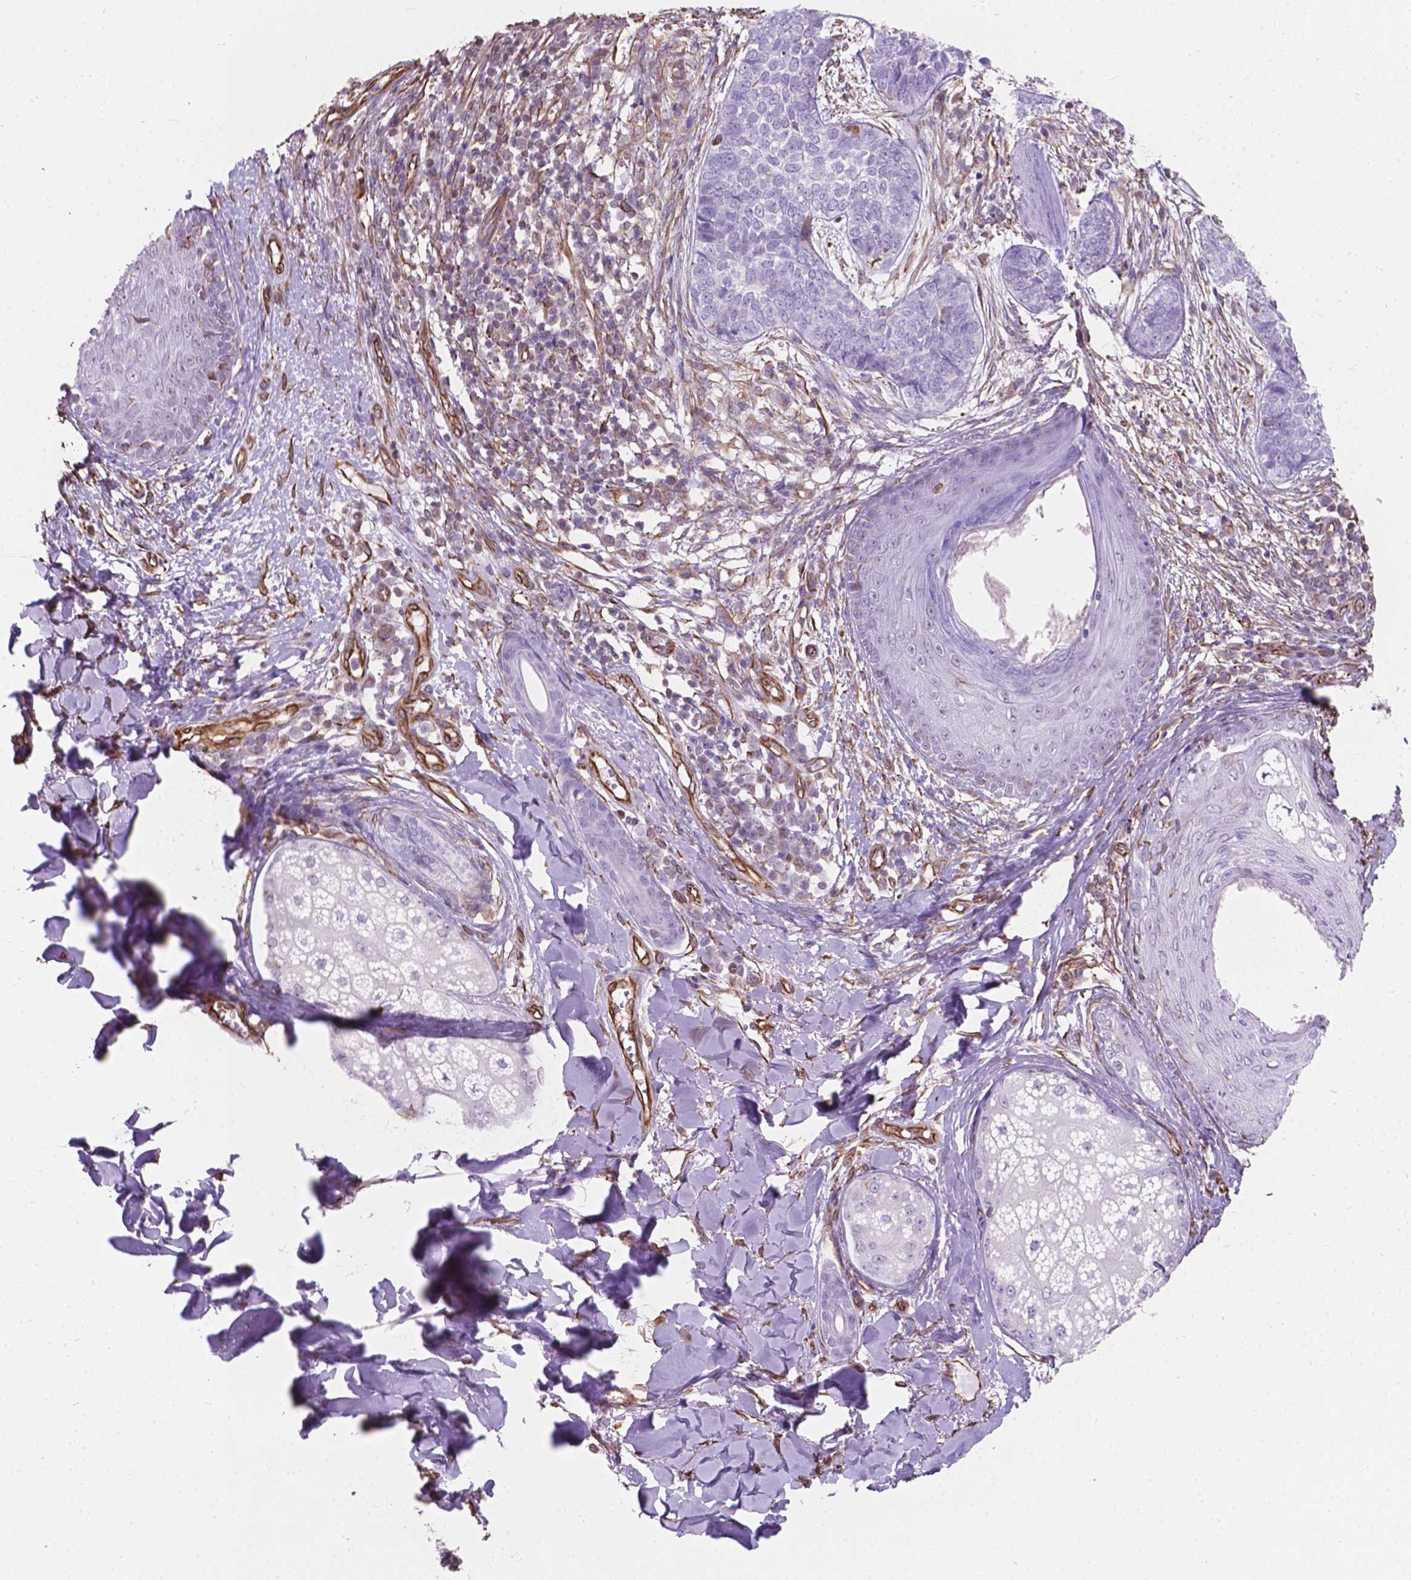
{"staining": {"intensity": "negative", "quantity": "none", "location": "none"}, "tissue": "skin cancer", "cell_type": "Tumor cells", "image_type": "cancer", "snomed": [{"axis": "morphology", "description": "Basal cell carcinoma"}, {"axis": "topography", "description": "Skin"}], "caption": "DAB (3,3'-diaminobenzidine) immunohistochemical staining of skin cancer reveals no significant staining in tumor cells. Brightfield microscopy of immunohistochemistry (IHC) stained with DAB (3,3'-diaminobenzidine) (brown) and hematoxylin (blue), captured at high magnification.", "gene": "AMOT", "patient": {"sex": "female", "age": 69}}